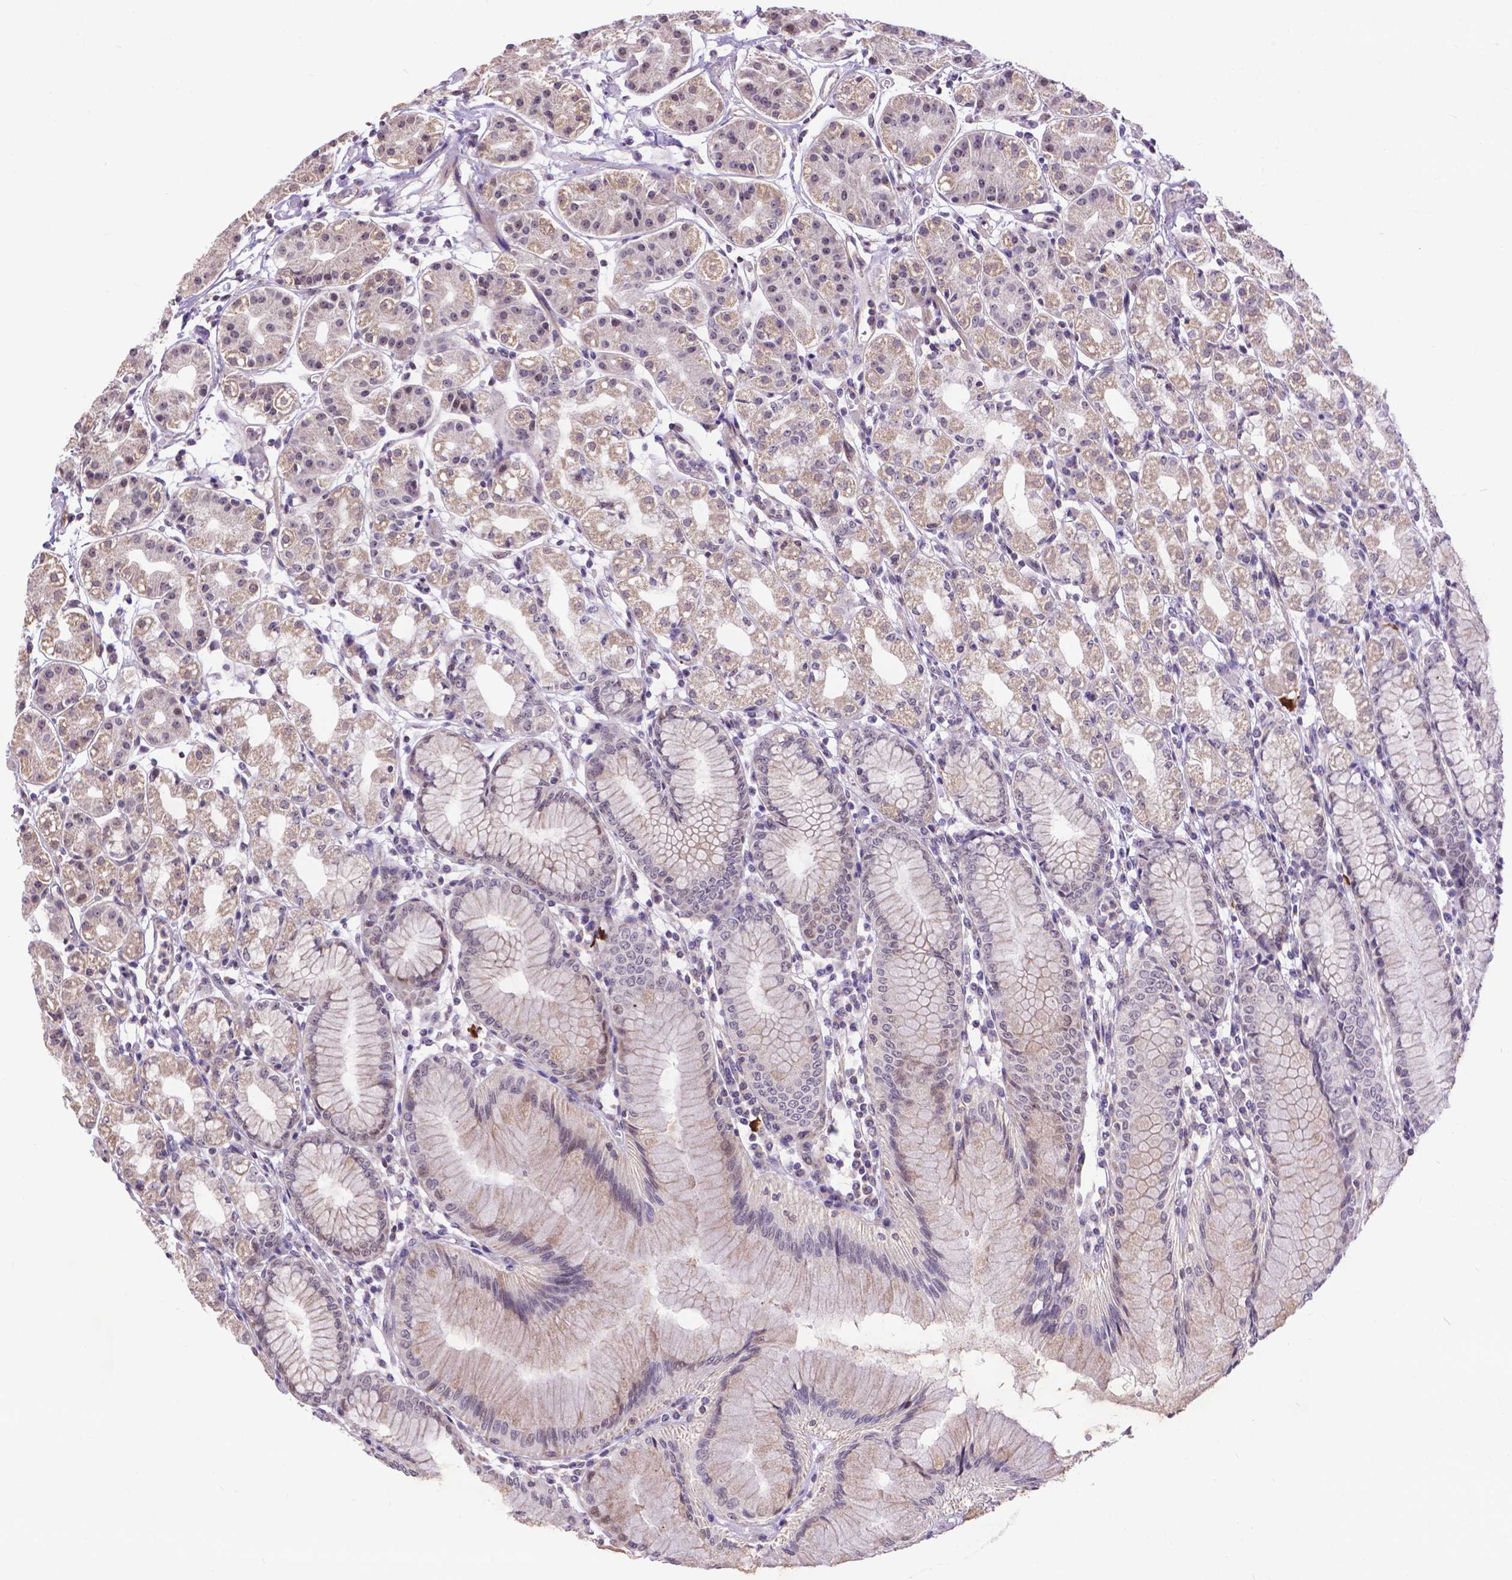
{"staining": {"intensity": "moderate", "quantity": "<25%", "location": "nuclear"}, "tissue": "stomach", "cell_type": "Glandular cells", "image_type": "normal", "snomed": [{"axis": "morphology", "description": "Normal tissue, NOS"}, {"axis": "topography", "description": "Skeletal muscle"}, {"axis": "topography", "description": "Stomach"}], "caption": "Benign stomach displays moderate nuclear staining in approximately <25% of glandular cells, visualized by immunohistochemistry.", "gene": "TMEM135", "patient": {"sex": "female", "age": 57}}